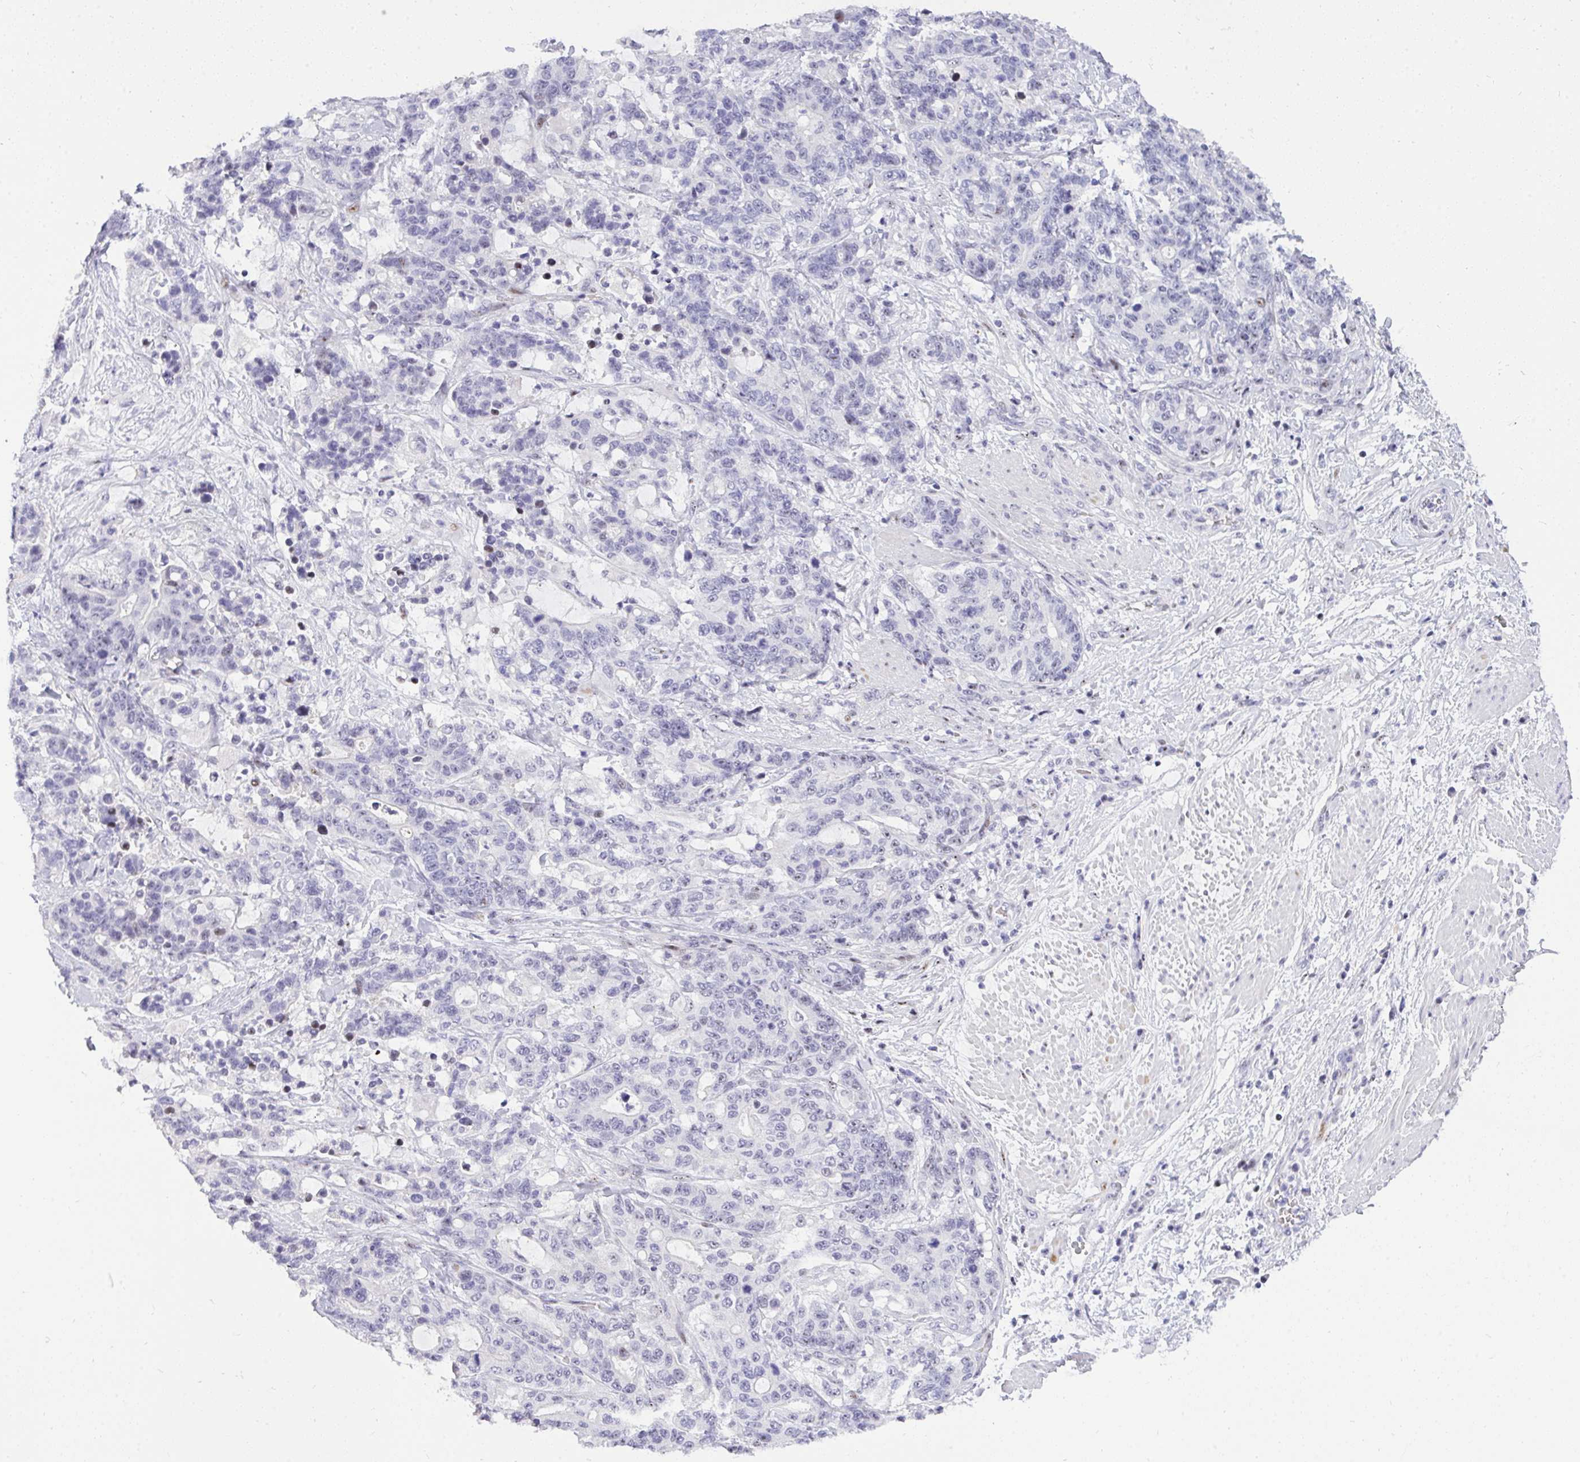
{"staining": {"intensity": "negative", "quantity": "none", "location": "none"}, "tissue": "stomach cancer", "cell_type": "Tumor cells", "image_type": "cancer", "snomed": [{"axis": "morphology", "description": "Normal tissue, NOS"}, {"axis": "morphology", "description": "Adenocarcinoma, NOS"}, {"axis": "topography", "description": "Stomach"}], "caption": "Photomicrograph shows no significant protein expression in tumor cells of stomach adenocarcinoma.", "gene": "PLPPR3", "patient": {"sex": "female", "age": 64}}